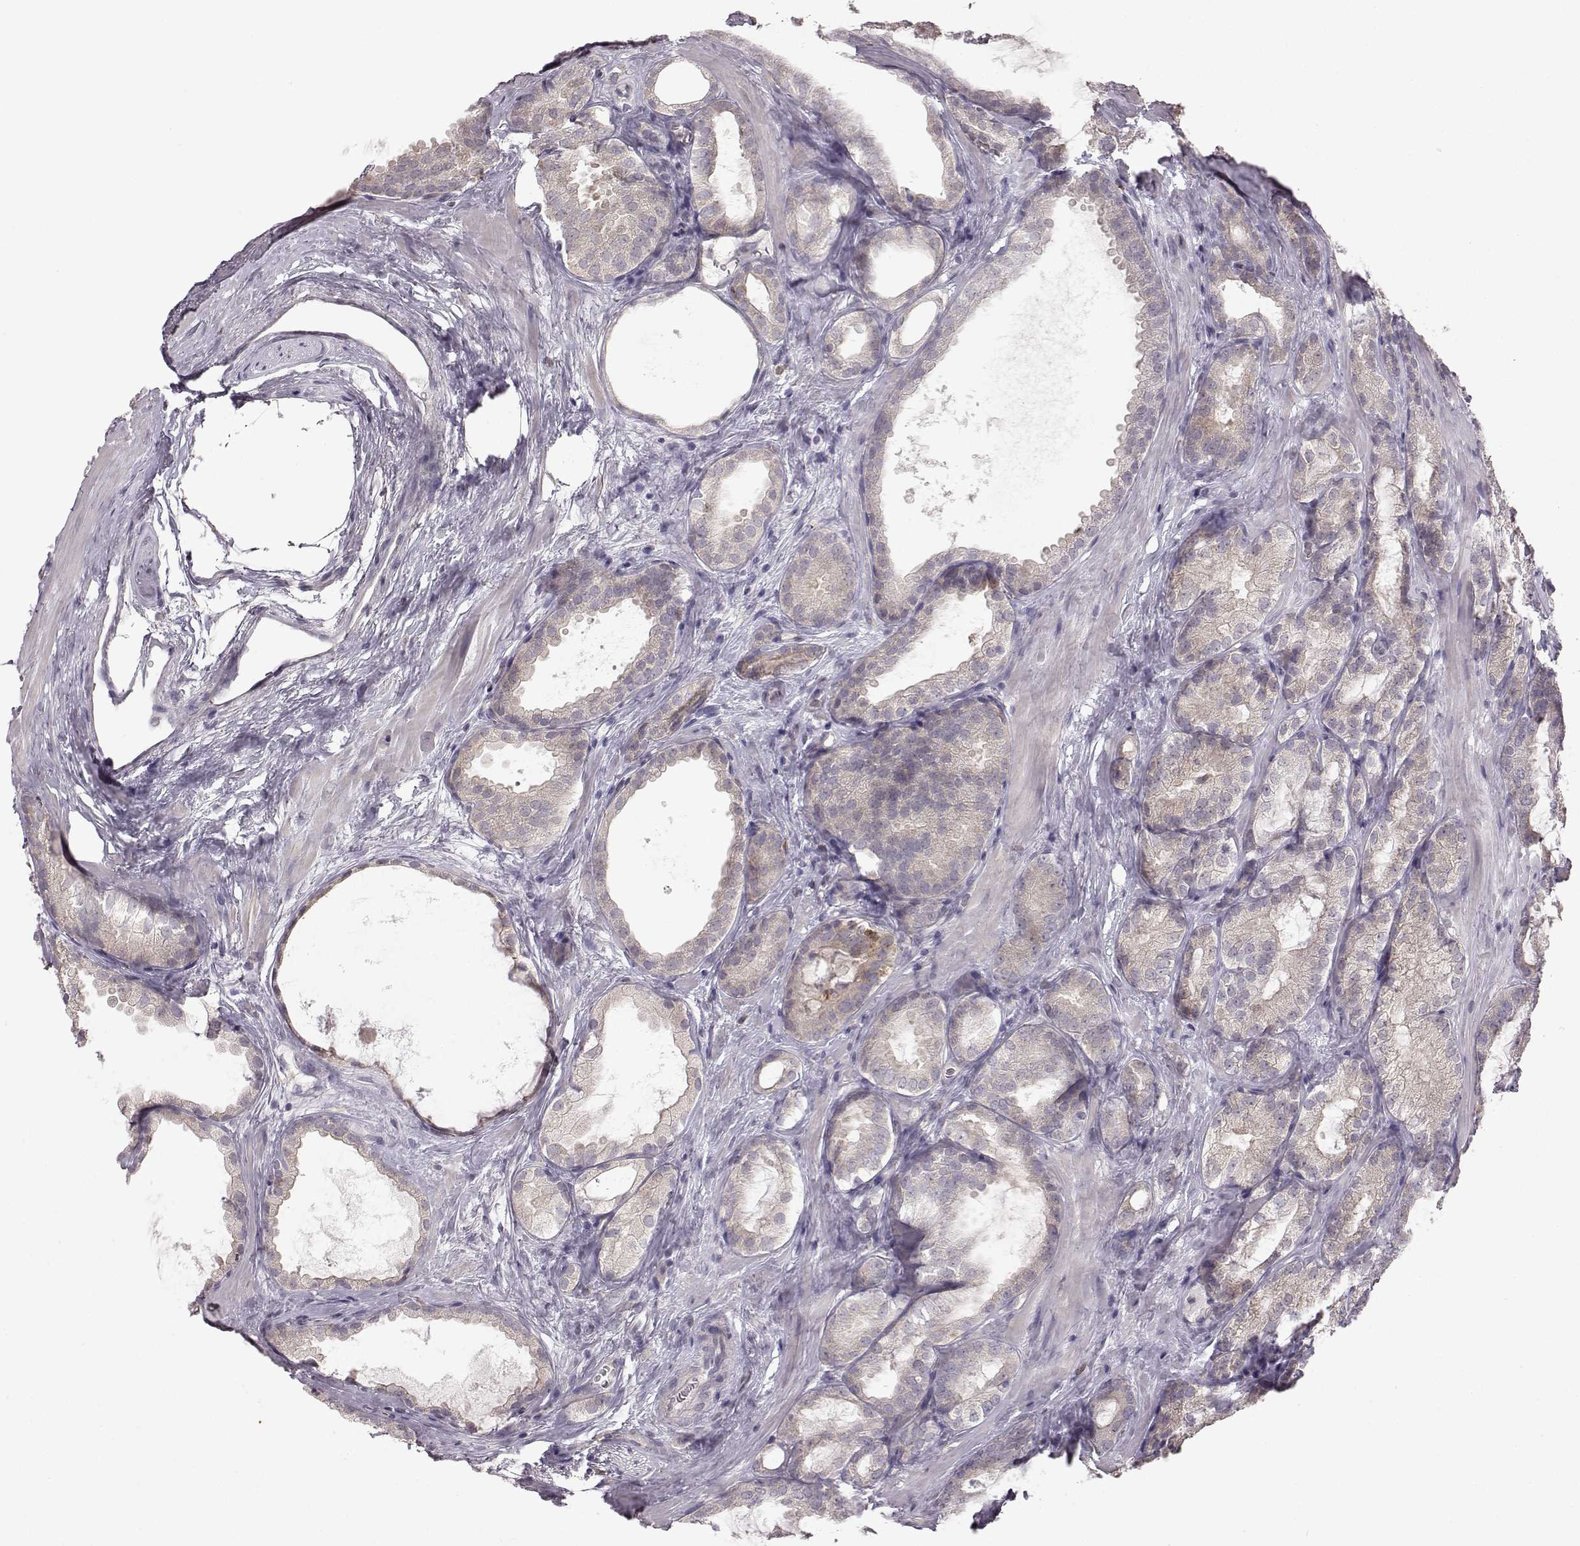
{"staining": {"intensity": "negative", "quantity": "none", "location": "none"}, "tissue": "prostate cancer", "cell_type": "Tumor cells", "image_type": "cancer", "snomed": [{"axis": "morphology", "description": "Adenocarcinoma, High grade"}, {"axis": "topography", "description": "Prostate"}], "caption": "This is an immunohistochemistry histopathology image of high-grade adenocarcinoma (prostate). There is no positivity in tumor cells.", "gene": "SPAG17", "patient": {"sex": "male", "age": 64}}